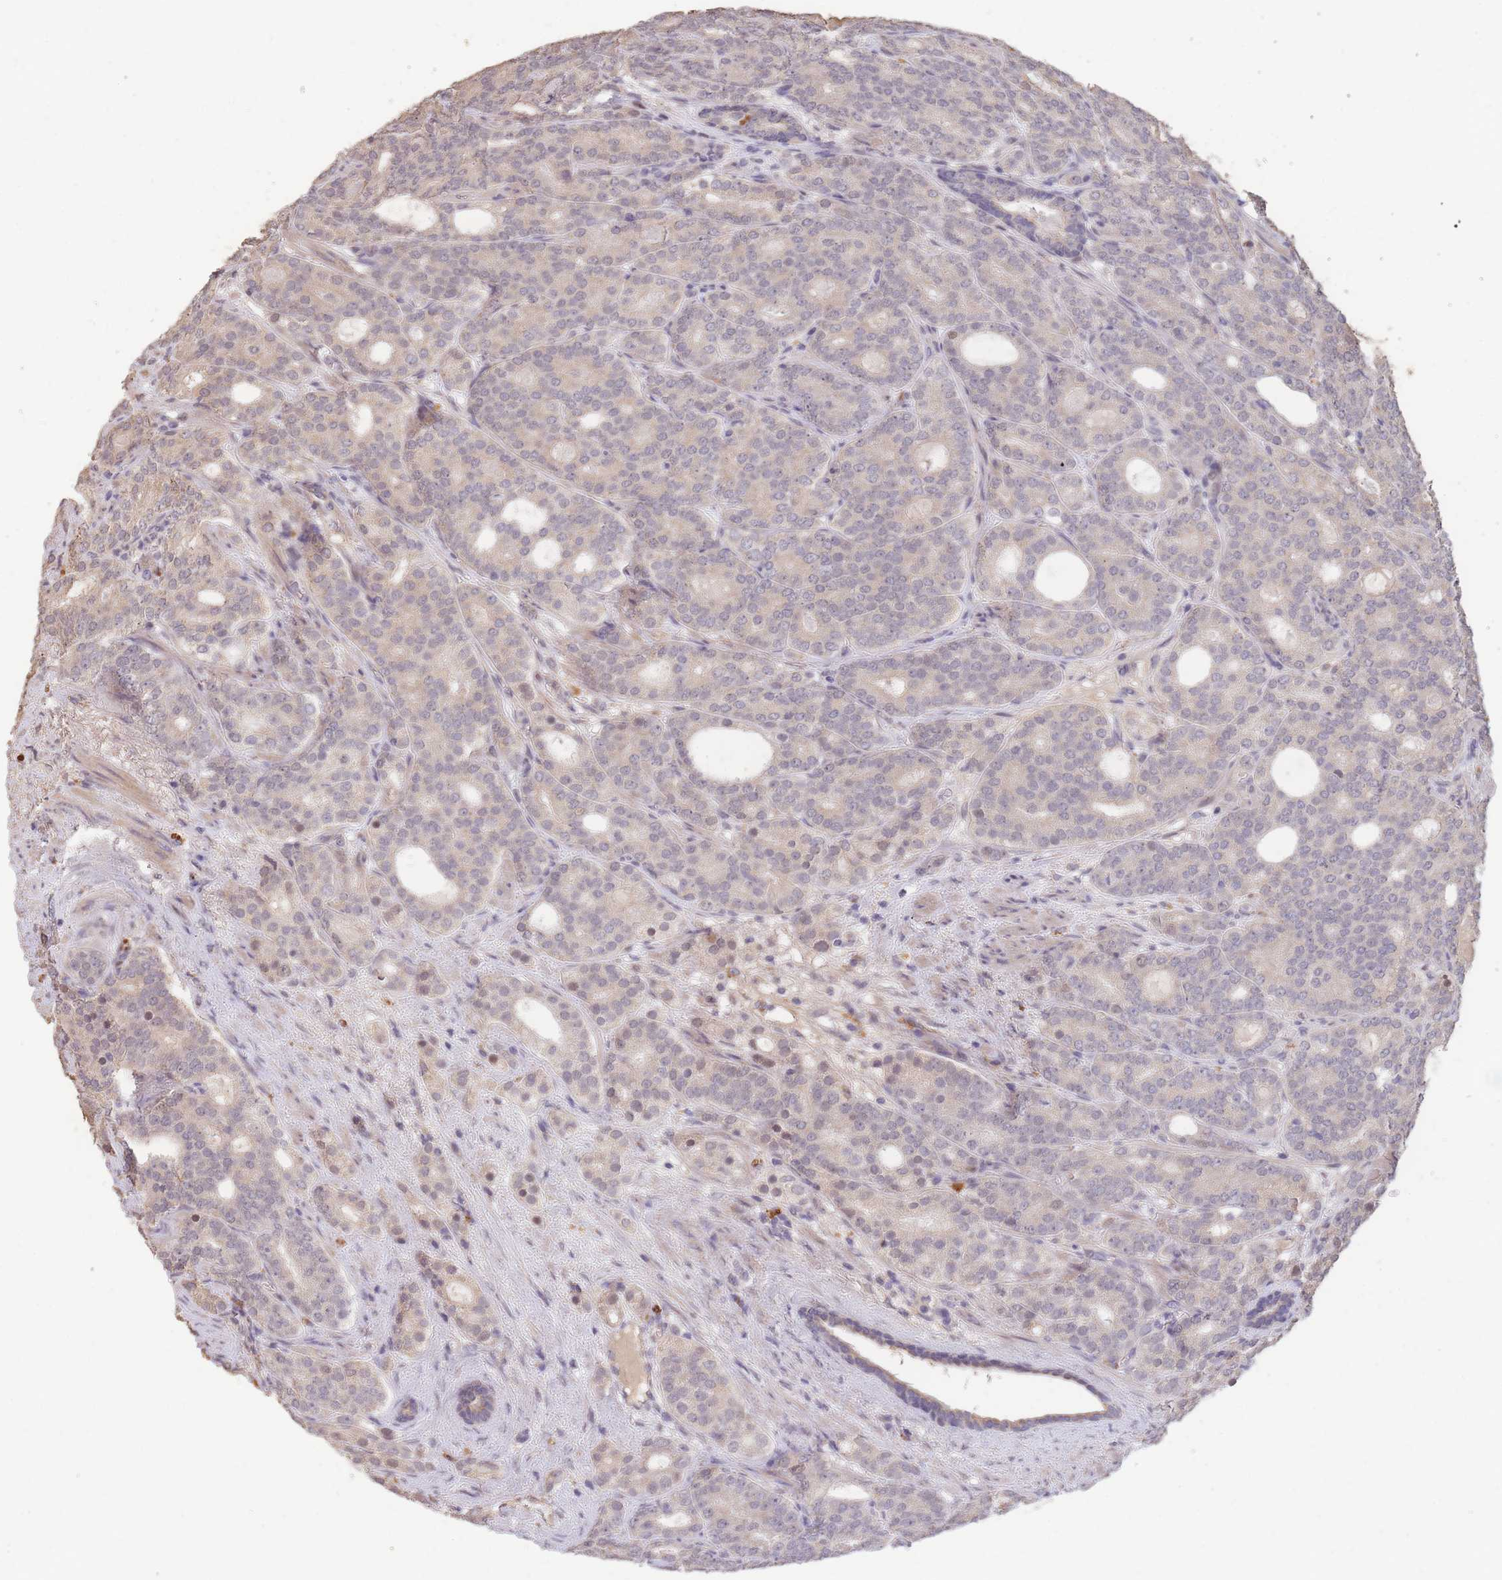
{"staining": {"intensity": "weak", "quantity": "<25%", "location": "cytoplasmic/membranous,nuclear"}, "tissue": "prostate cancer", "cell_type": "Tumor cells", "image_type": "cancer", "snomed": [{"axis": "morphology", "description": "Adenocarcinoma, High grade"}, {"axis": "topography", "description": "Prostate"}], "caption": "Tumor cells are negative for protein expression in human prostate adenocarcinoma (high-grade).", "gene": "RGS14", "patient": {"sex": "male", "age": 64}}